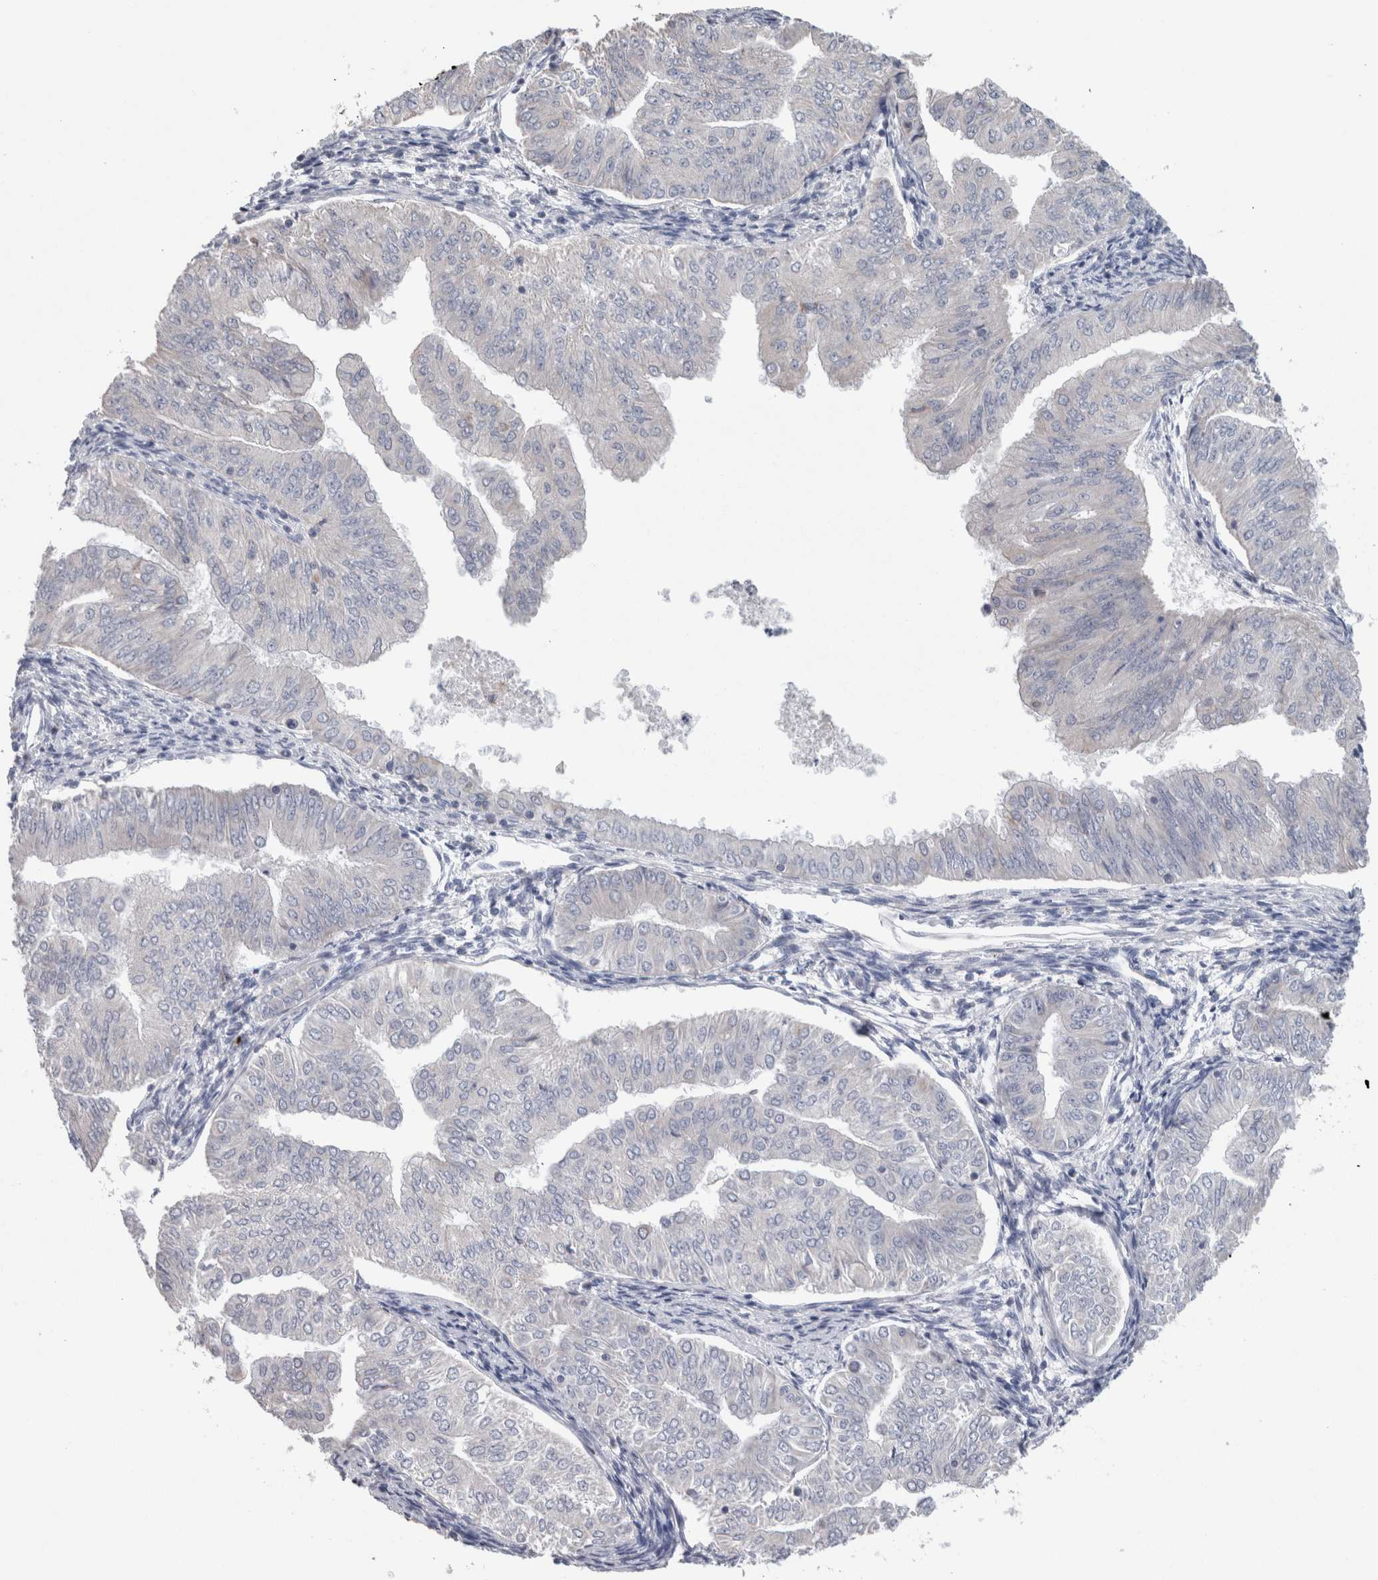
{"staining": {"intensity": "negative", "quantity": "none", "location": "none"}, "tissue": "endometrial cancer", "cell_type": "Tumor cells", "image_type": "cancer", "snomed": [{"axis": "morphology", "description": "Normal tissue, NOS"}, {"axis": "morphology", "description": "Adenocarcinoma, NOS"}, {"axis": "topography", "description": "Endometrium"}], "caption": "Tumor cells are negative for brown protein staining in endometrial cancer (adenocarcinoma).", "gene": "GDAP1", "patient": {"sex": "female", "age": 53}}